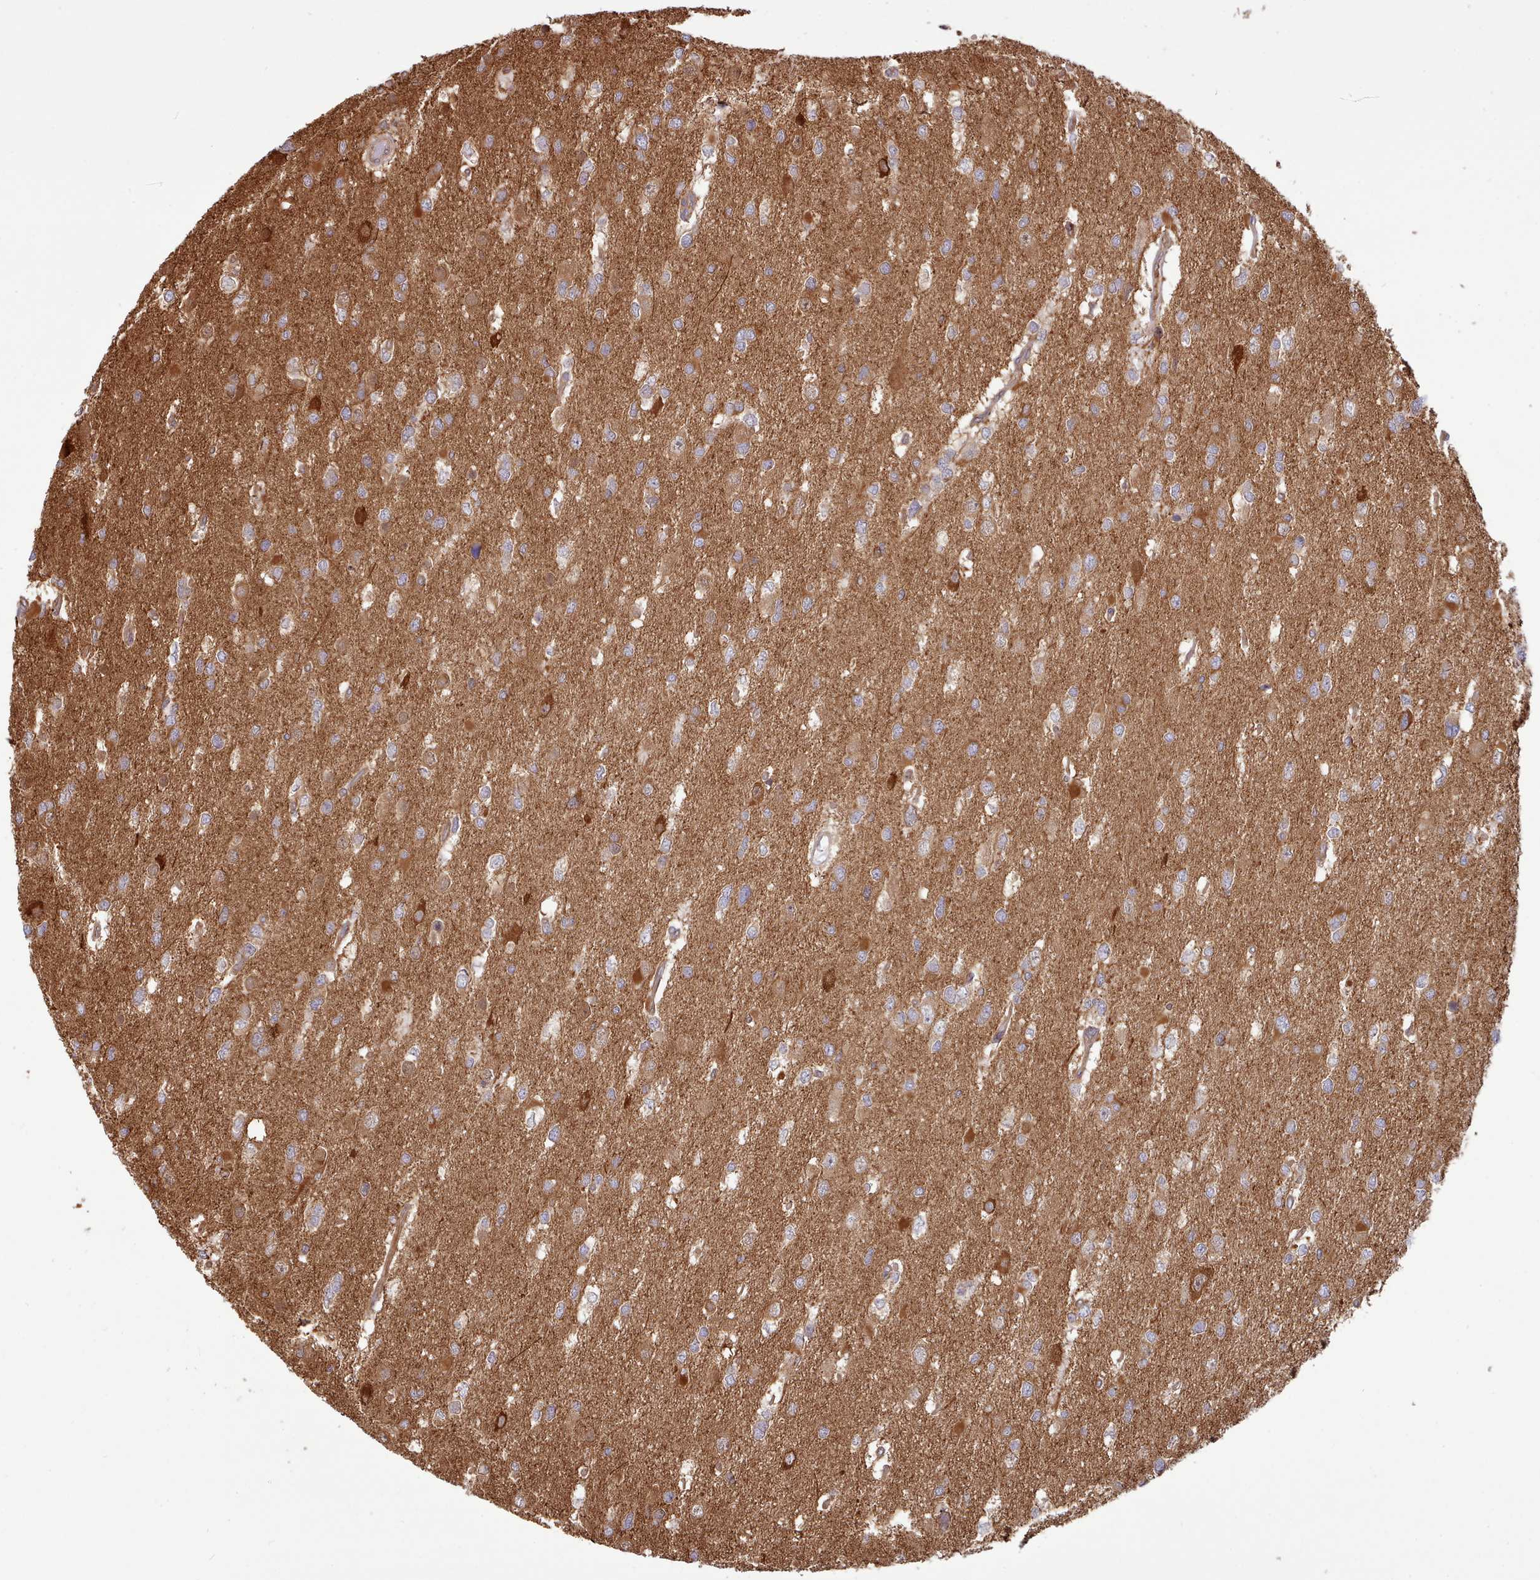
{"staining": {"intensity": "moderate", "quantity": ">75%", "location": "cytoplasmic/membranous"}, "tissue": "glioma", "cell_type": "Tumor cells", "image_type": "cancer", "snomed": [{"axis": "morphology", "description": "Glioma, malignant, High grade"}, {"axis": "topography", "description": "Brain"}], "caption": "Human high-grade glioma (malignant) stained with a brown dye demonstrates moderate cytoplasmic/membranous positive staining in about >75% of tumor cells.", "gene": "SLC4A9", "patient": {"sex": "male", "age": 53}}